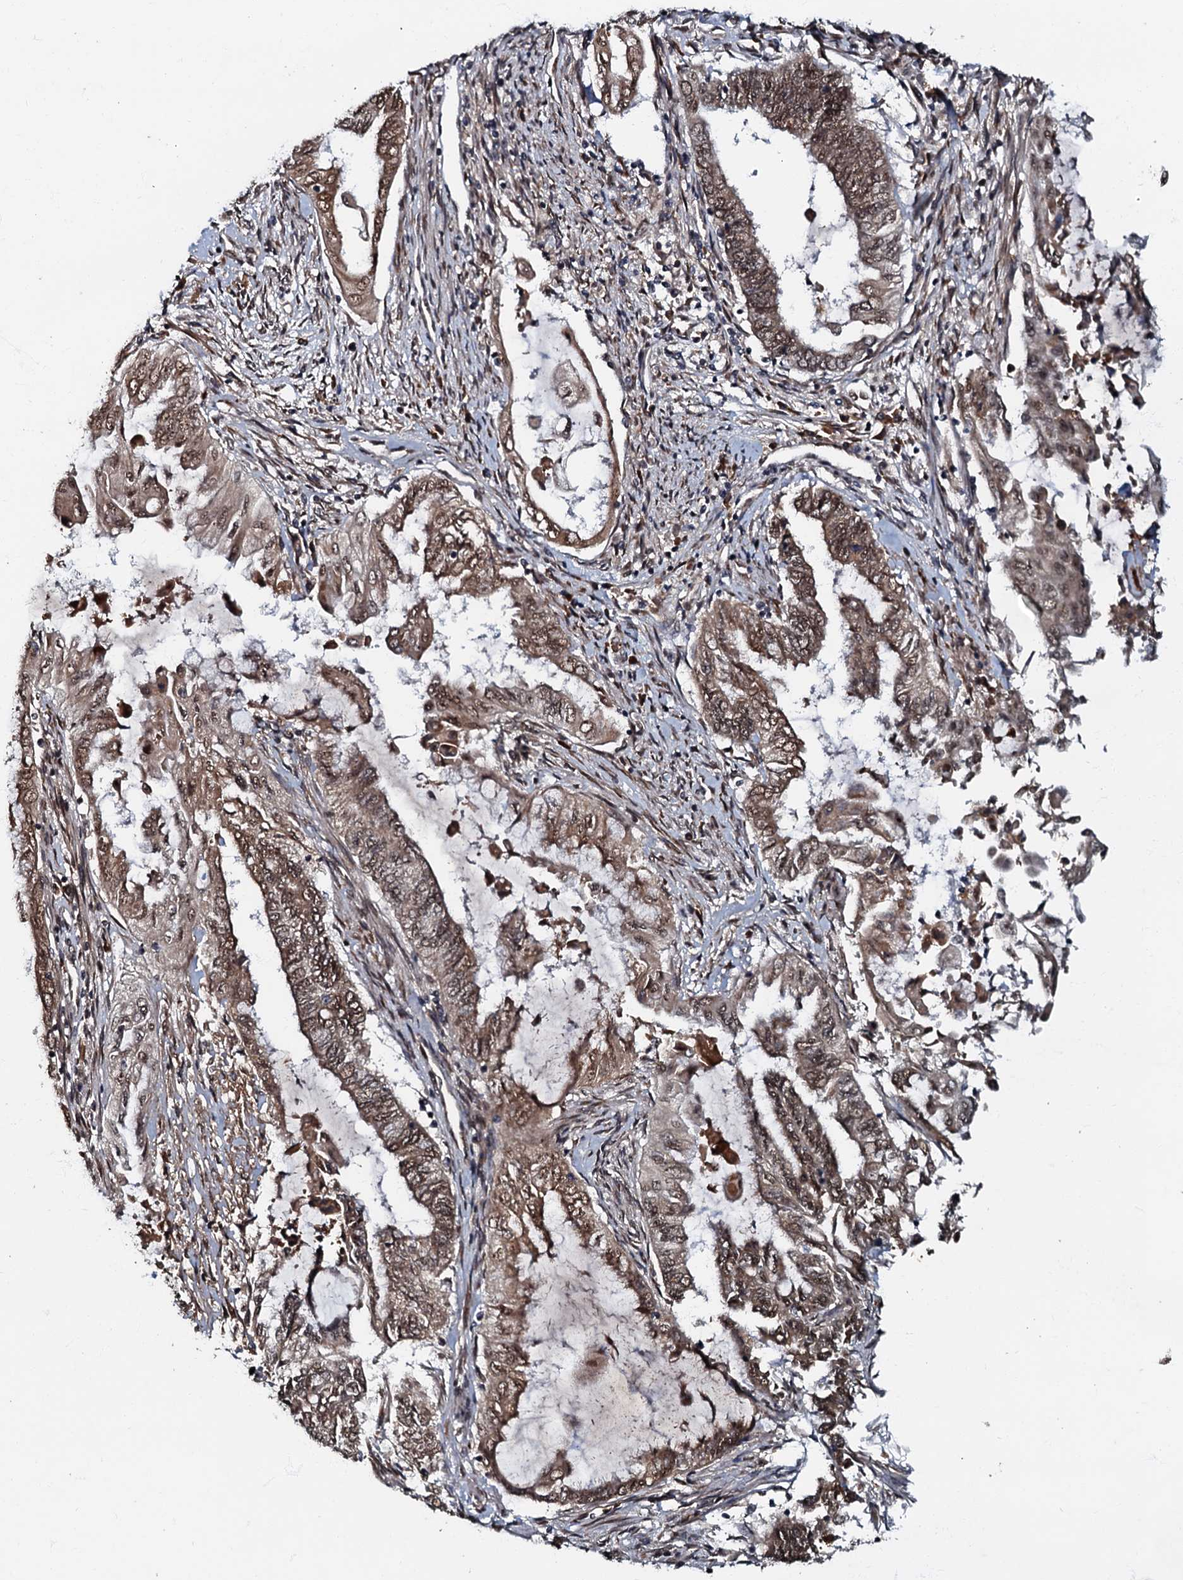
{"staining": {"intensity": "moderate", "quantity": ">75%", "location": "cytoplasmic/membranous,nuclear"}, "tissue": "endometrial cancer", "cell_type": "Tumor cells", "image_type": "cancer", "snomed": [{"axis": "morphology", "description": "Adenocarcinoma, NOS"}, {"axis": "topography", "description": "Uterus"}, {"axis": "topography", "description": "Endometrium"}], "caption": "Tumor cells show moderate cytoplasmic/membranous and nuclear expression in approximately >75% of cells in endometrial cancer.", "gene": "C18orf32", "patient": {"sex": "female", "age": 70}}